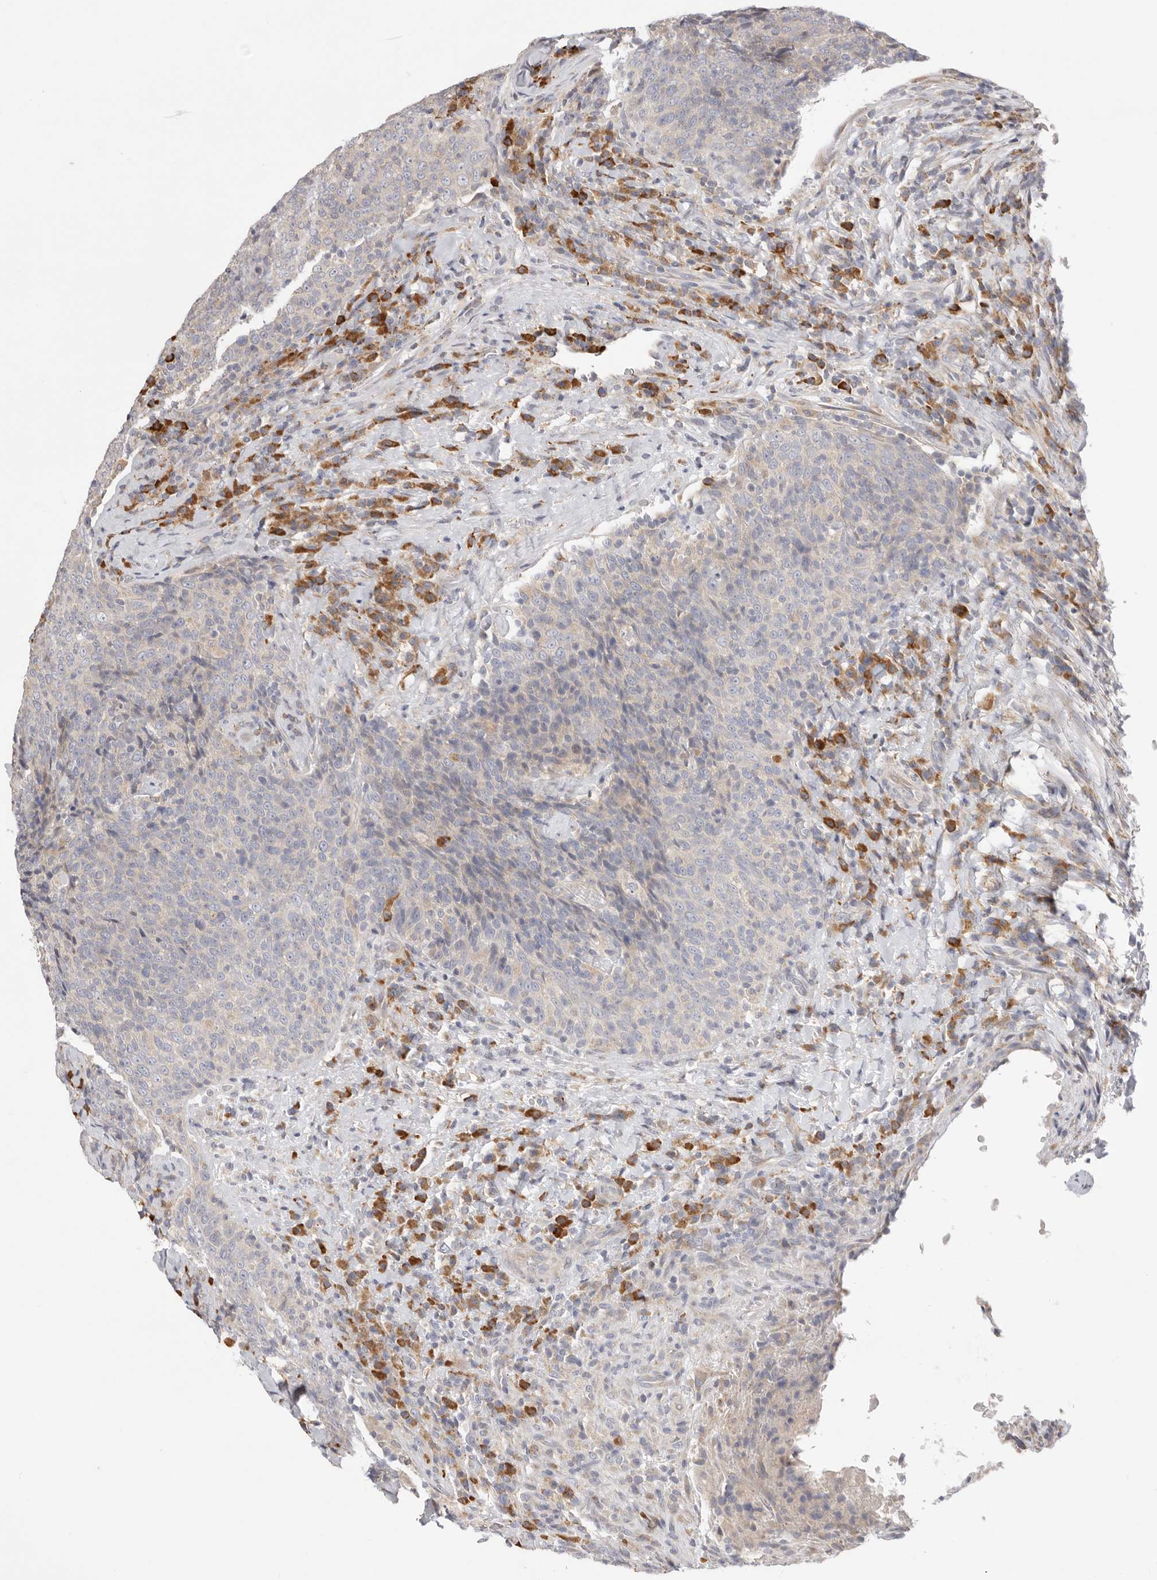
{"staining": {"intensity": "negative", "quantity": "none", "location": "none"}, "tissue": "head and neck cancer", "cell_type": "Tumor cells", "image_type": "cancer", "snomed": [{"axis": "morphology", "description": "Squamous cell carcinoma, NOS"}, {"axis": "morphology", "description": "Squamous cell carcinoma, metastatic, NOS"}, {"axis": "topography", "description": "Lymph node"}, {"axis": "topography", "description": "Head-Neck"}], "caption": "Immunohistochemistry (IHC) of human head and neck cancer demonstrates no staining in tumor cells.", "gene": "USH1C", "patient": {"sex": "male", "age": 62}}